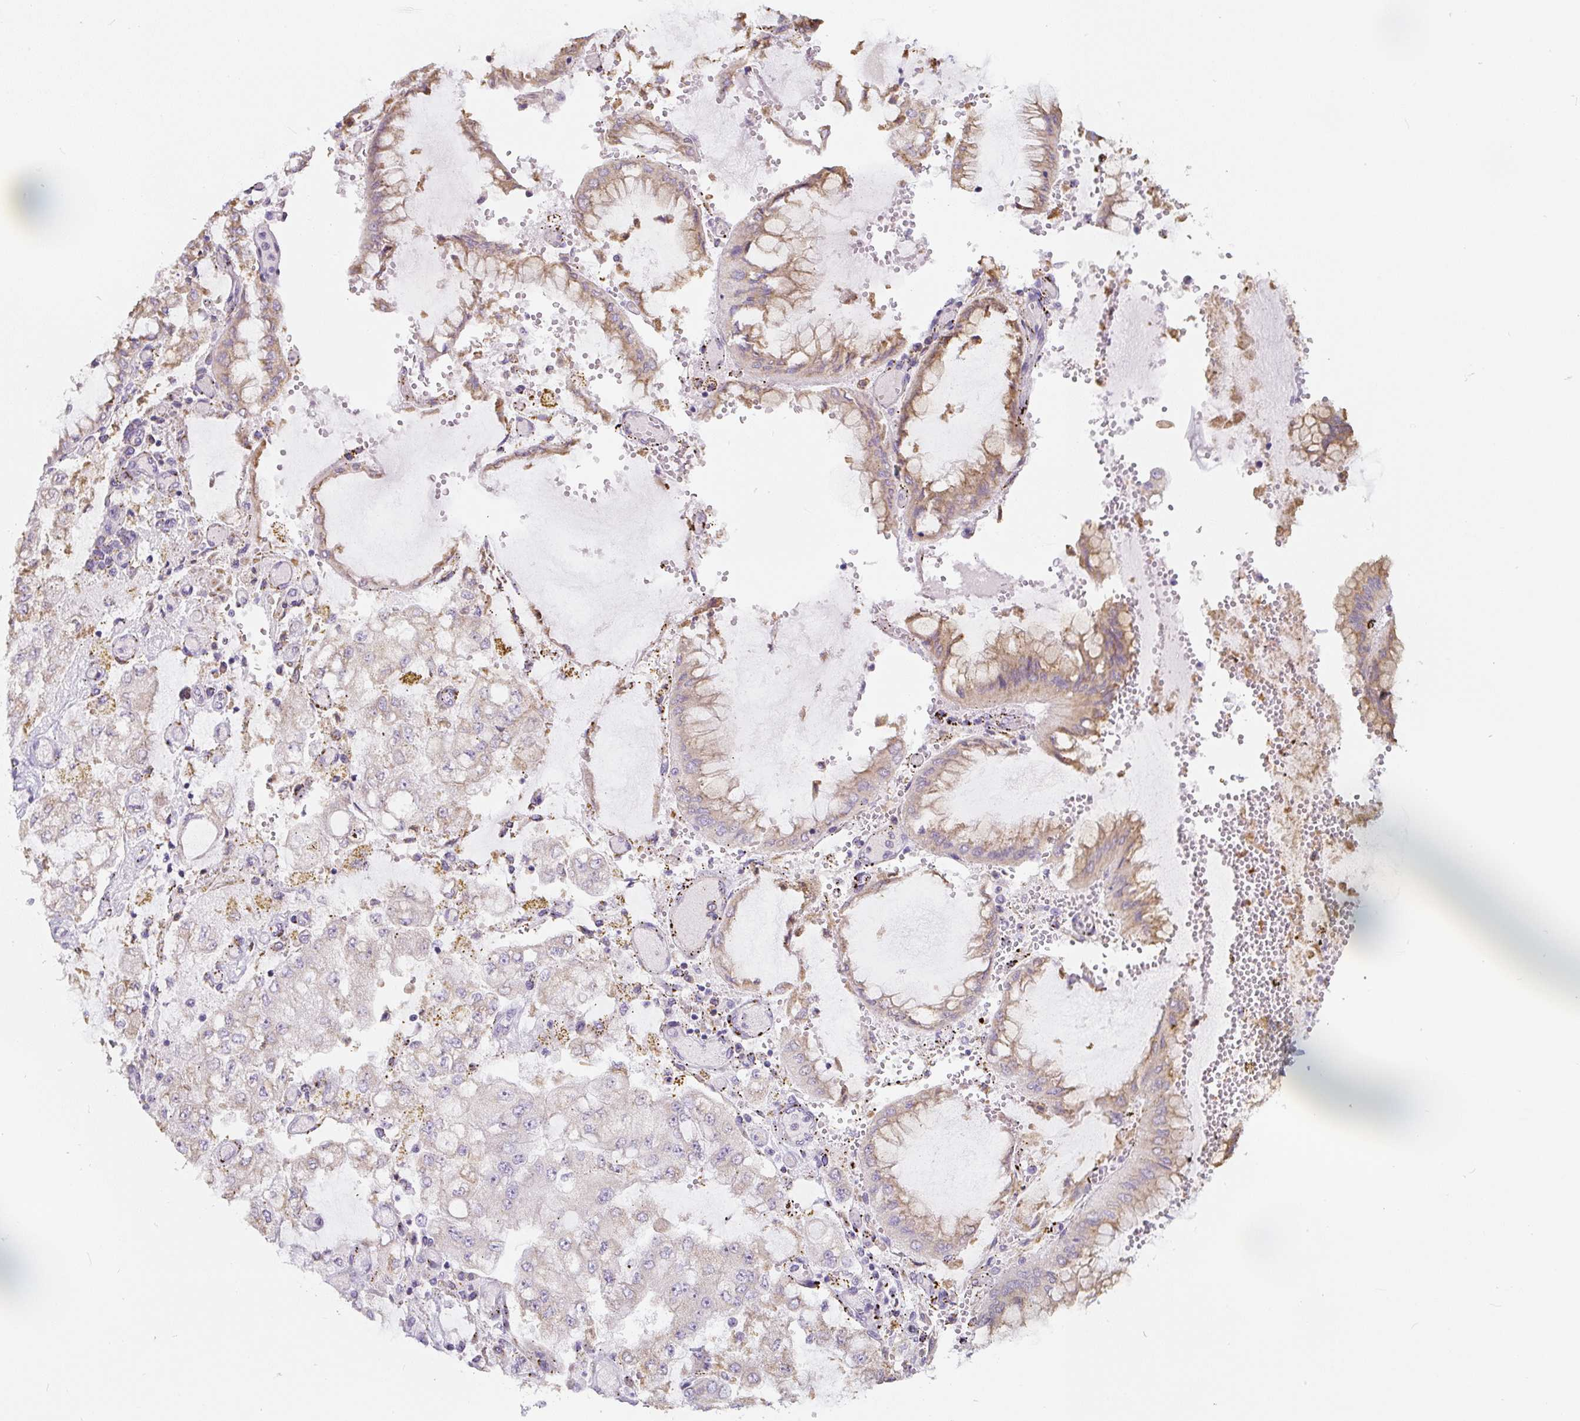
{"staining": {"intensity": "negative", "quantity": "none", "location": "none"}, "tissue": "stomach cancer", "cell_type": "Tumor cells", "image_type": "cancer", "snomed": [{"axis": "morphology", "description": "Adenocarcinoma, NOS"}, {"axis": "topography", "description": "Stomach"}], "caption": "Stomach cancer stained for a protein using immunohistochemistry (IHC) shows no positivity tumor cells.", "gene": "PWWP3B", "patient": {"sex": "male", "age": 76}}